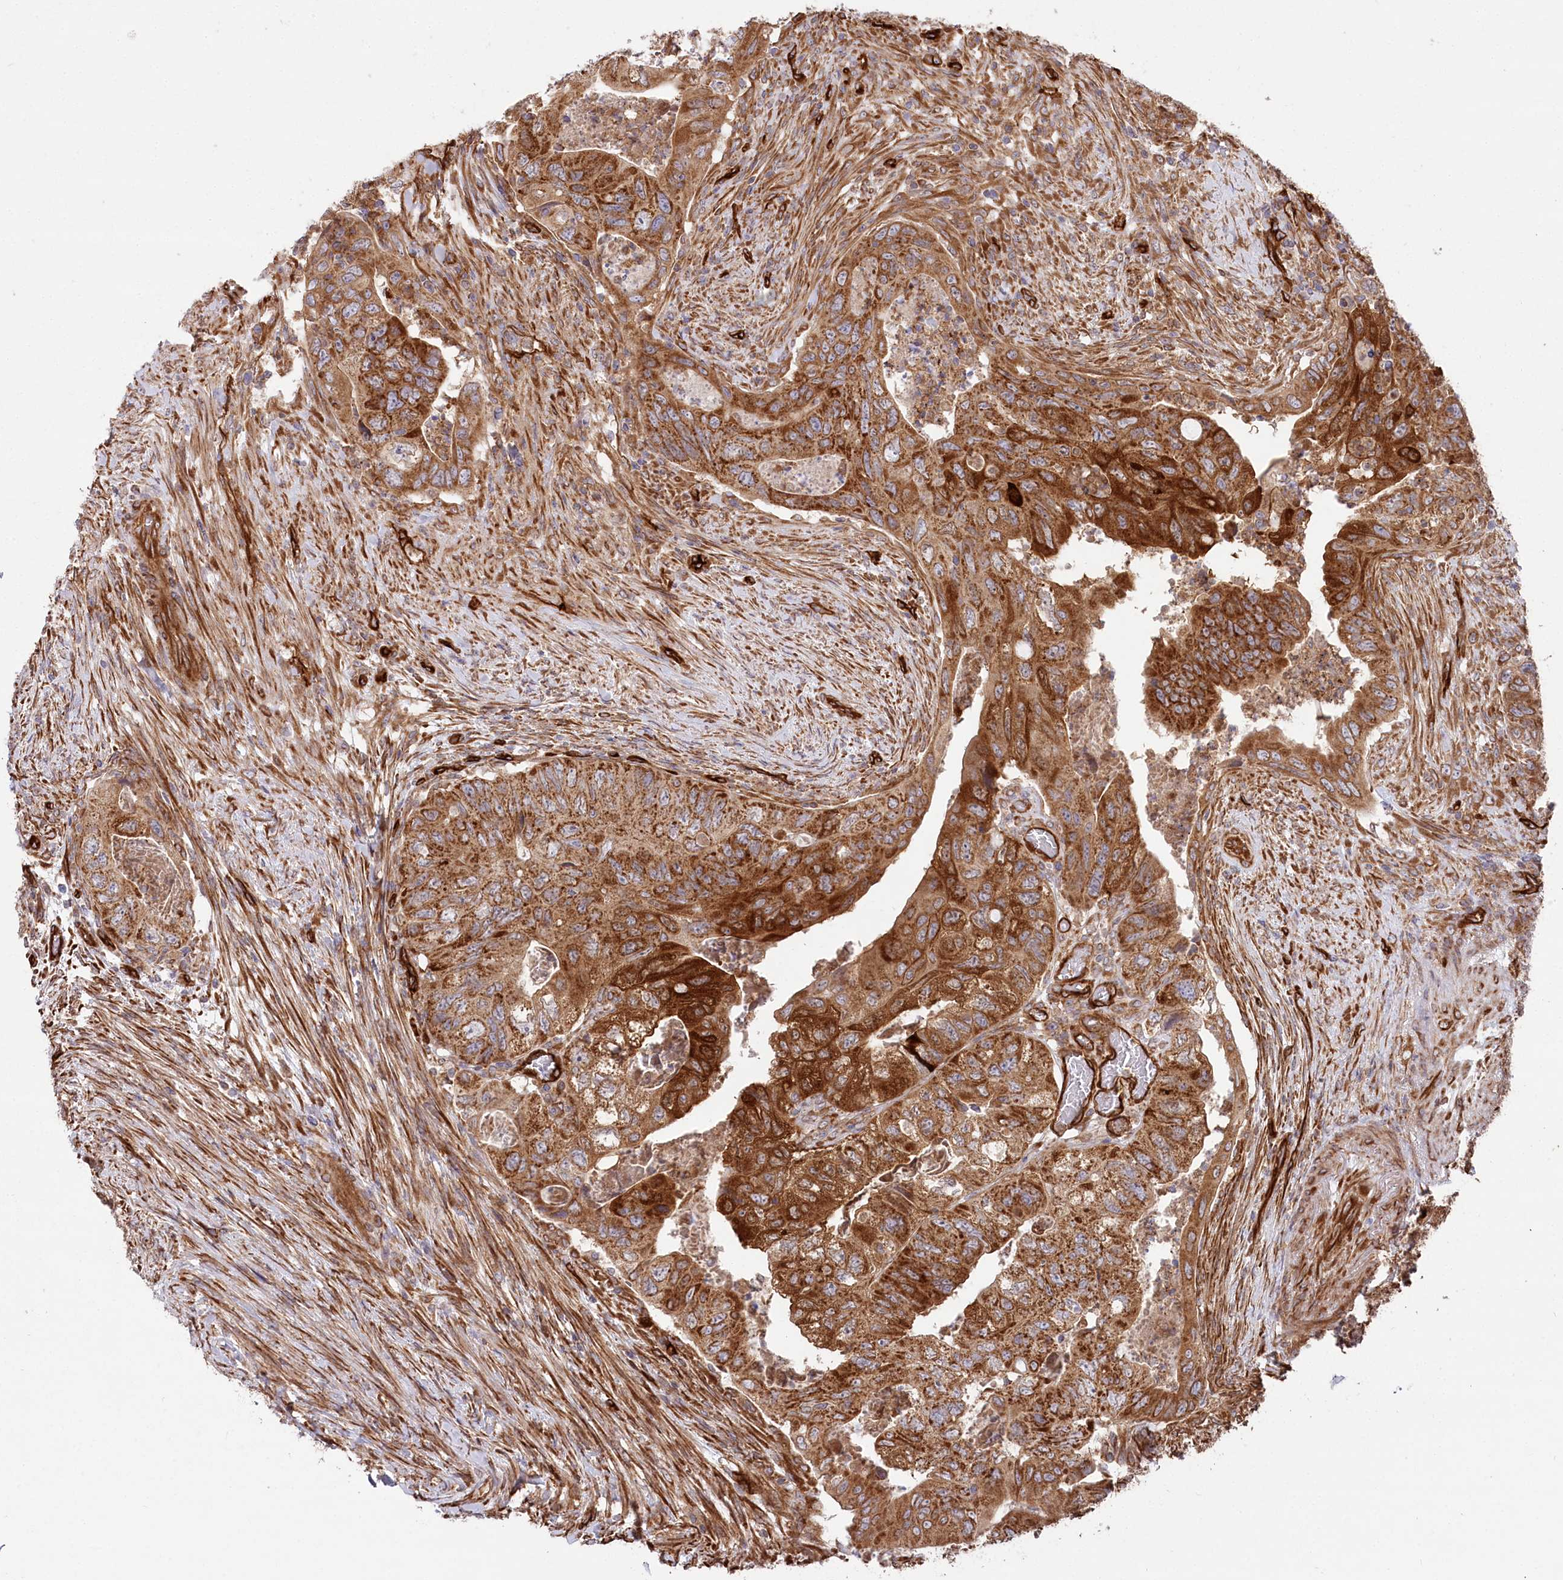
{"staining": {"intensity": "strong", "quantity": ">75%", "location": "cytoplasmic/membranous"}, "tissue": "colorectal cancer", "cell_type": "Tumor cells", "image_type": "cancer", "snomed": [{"axis": "morphology", "description": "Adenocarcinoma, NOS"}, {"axis": "topography", "description": "Rectum"}], "caption": "Immunohistochemical staining of colorectal cancer exhibits high levels of strong cytoplasmic/membranous positivity in about >75% of tumor cells.", "gene": "MTPAP", "patient": {"sex": "male", "age": 63}}